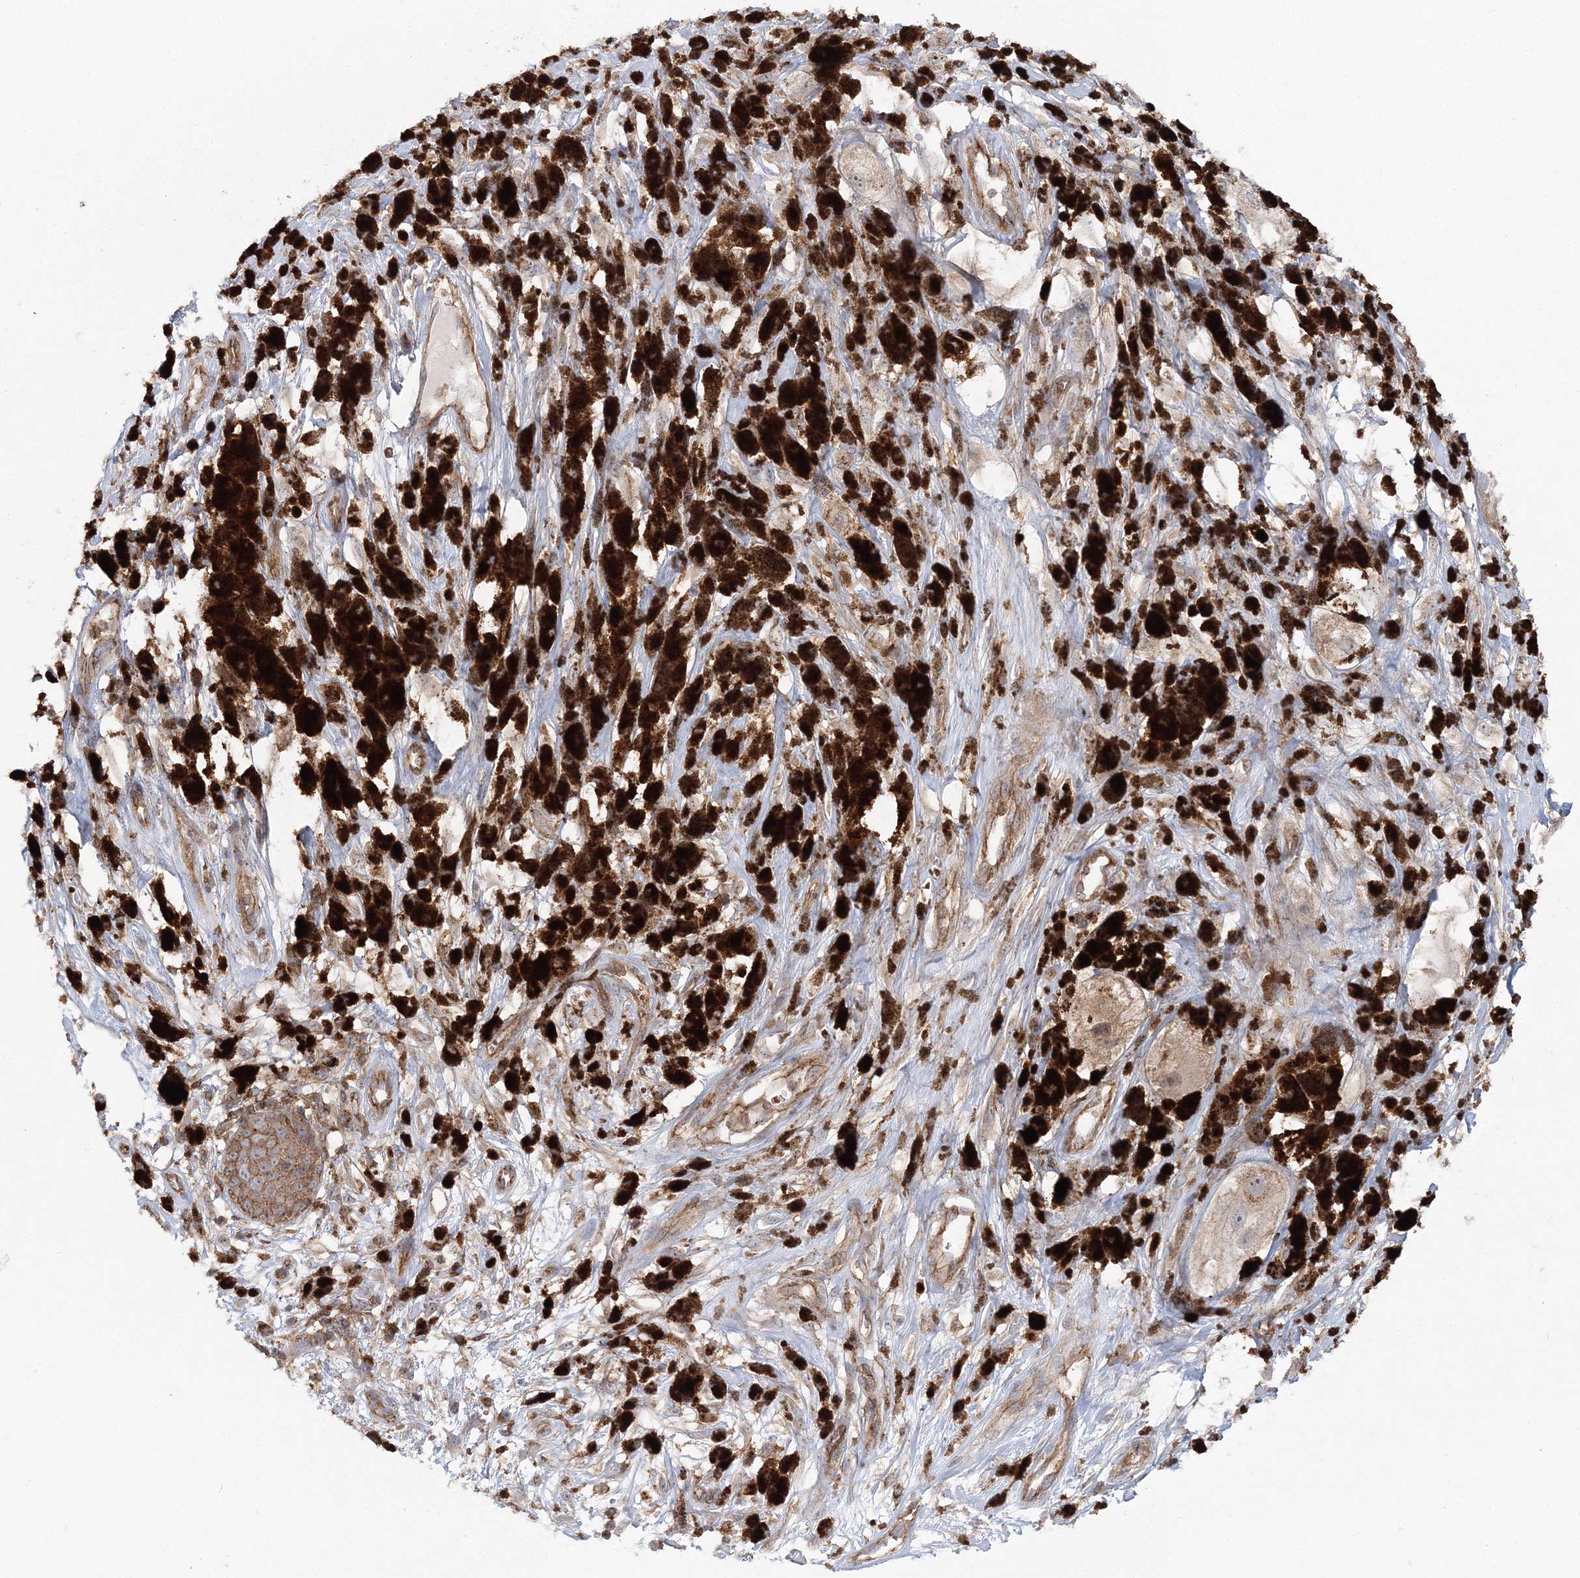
{"staining": {"intensity": "weak", "quantity": ">75%", "location": "cytoplasmic/membranous"}, "tissue": "melanoma", "cell_type": "Tumor cells", "image_type": "cancer", "snomed": [{"axis": "morphology", "description": "Malignant melanoma, NOS"}, {"axis": "topography", "description": "Skin"}], "caption": "Immunohistochemistry (DAB) staining of malignant melanoma displays weak cytoplasmic/membranous protein expression in approximately >75% of tumor cells. The protein of interest is stained brown, and the nuclei are stained in blue (DAB (3,3'-diaminobenzidine) IHC with brightfield microscopy, high magnification).", "gene": "PCBD2", "patient": {"sex": "male", "age": 88}}